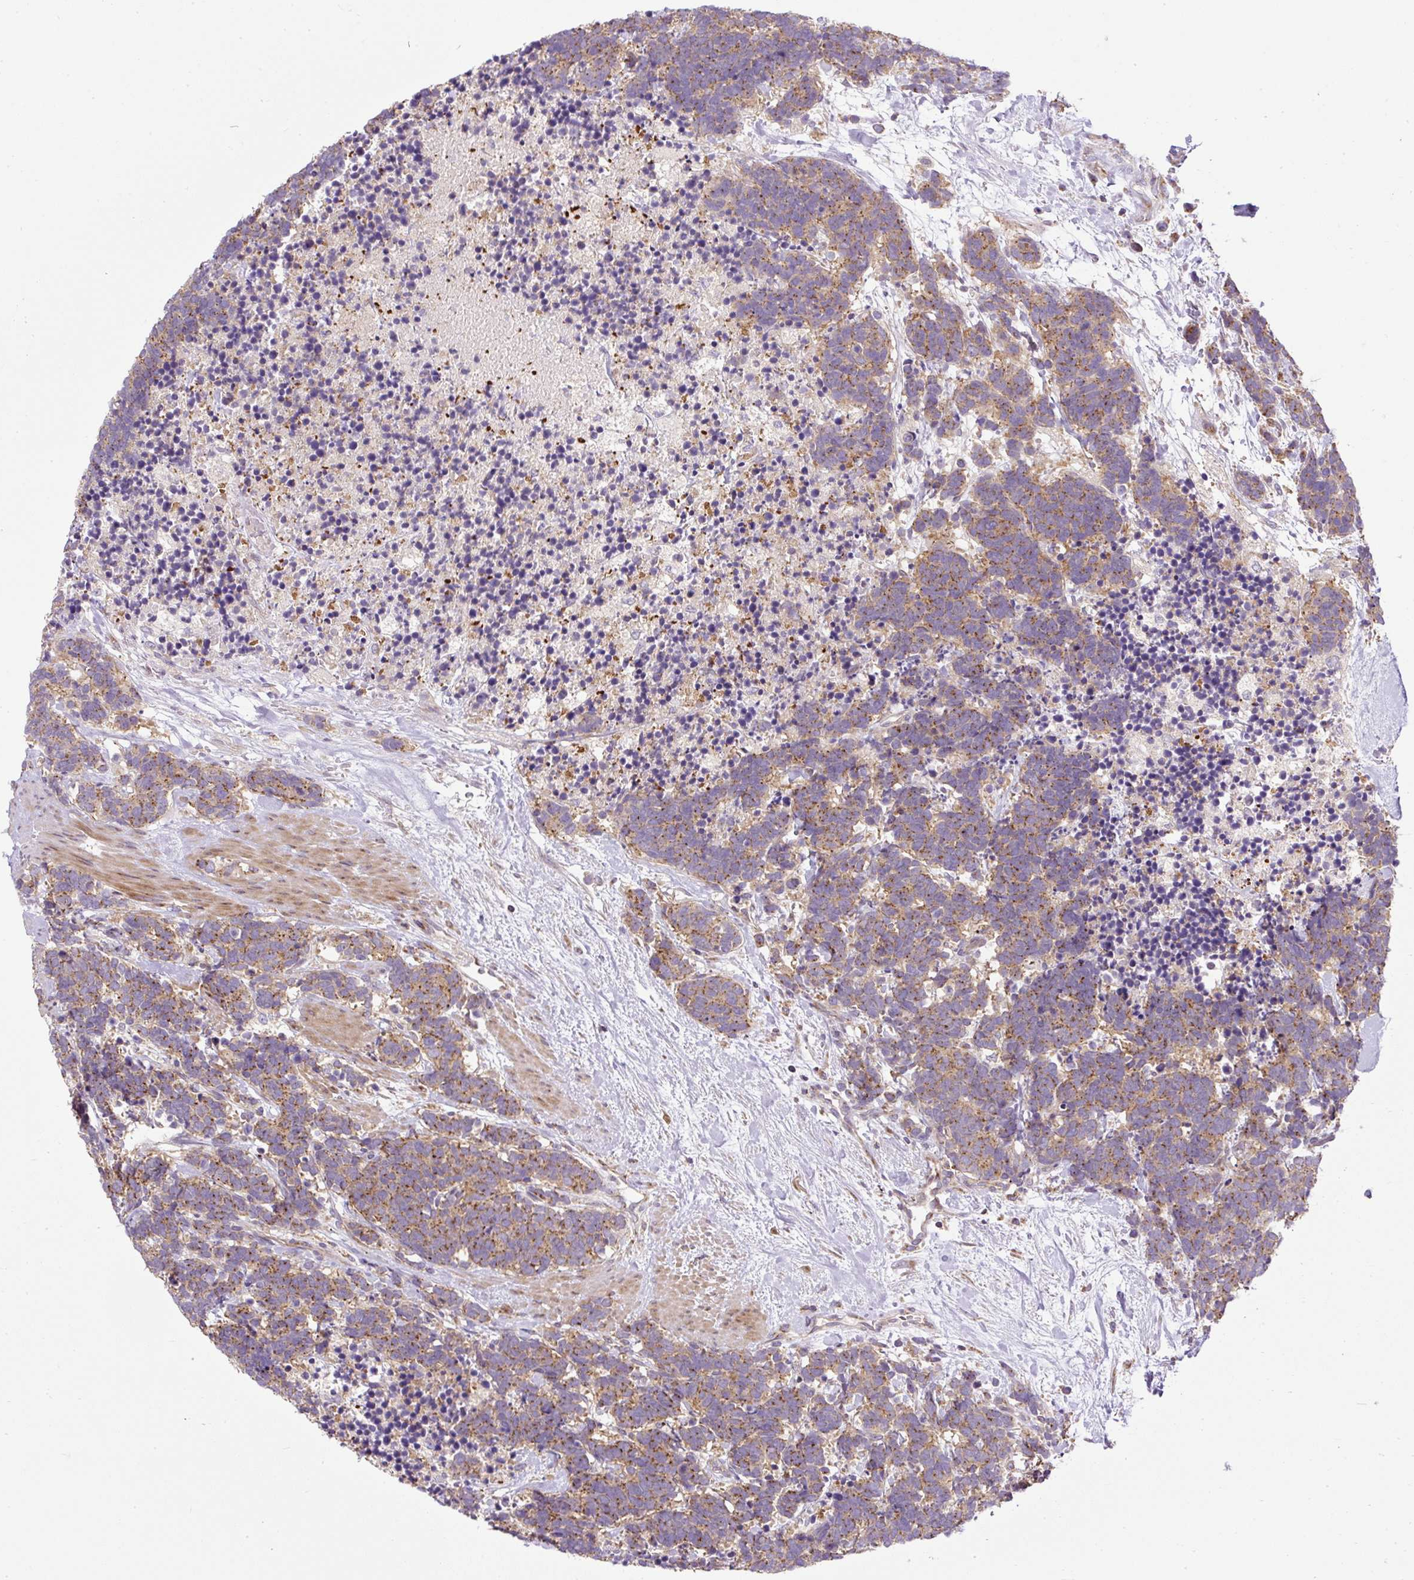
{"staining": {"intensity": "moderate", "quantity": ">75%", "location": "cytoplasmic/membranous"}, "tissue": "carcinoid", "cell_type": "Tumor cells", "image_type": "cancer", "snomed": [{"axis": "morphology", "description": "Carcinoma, NOS"}, {"axis": "morphology", "description": "Carcinoid, malignant, NOS"}, {"axis": "topography", "description": "Prostate"}], "caption": "The photomicrograph displays a brown stain indicating the presence of a protein in the cytoplasmic/membranous of tumor cells in carcinoid.", "gene": "ZNF547", "patient": {"sex": "male", "age": 57}}